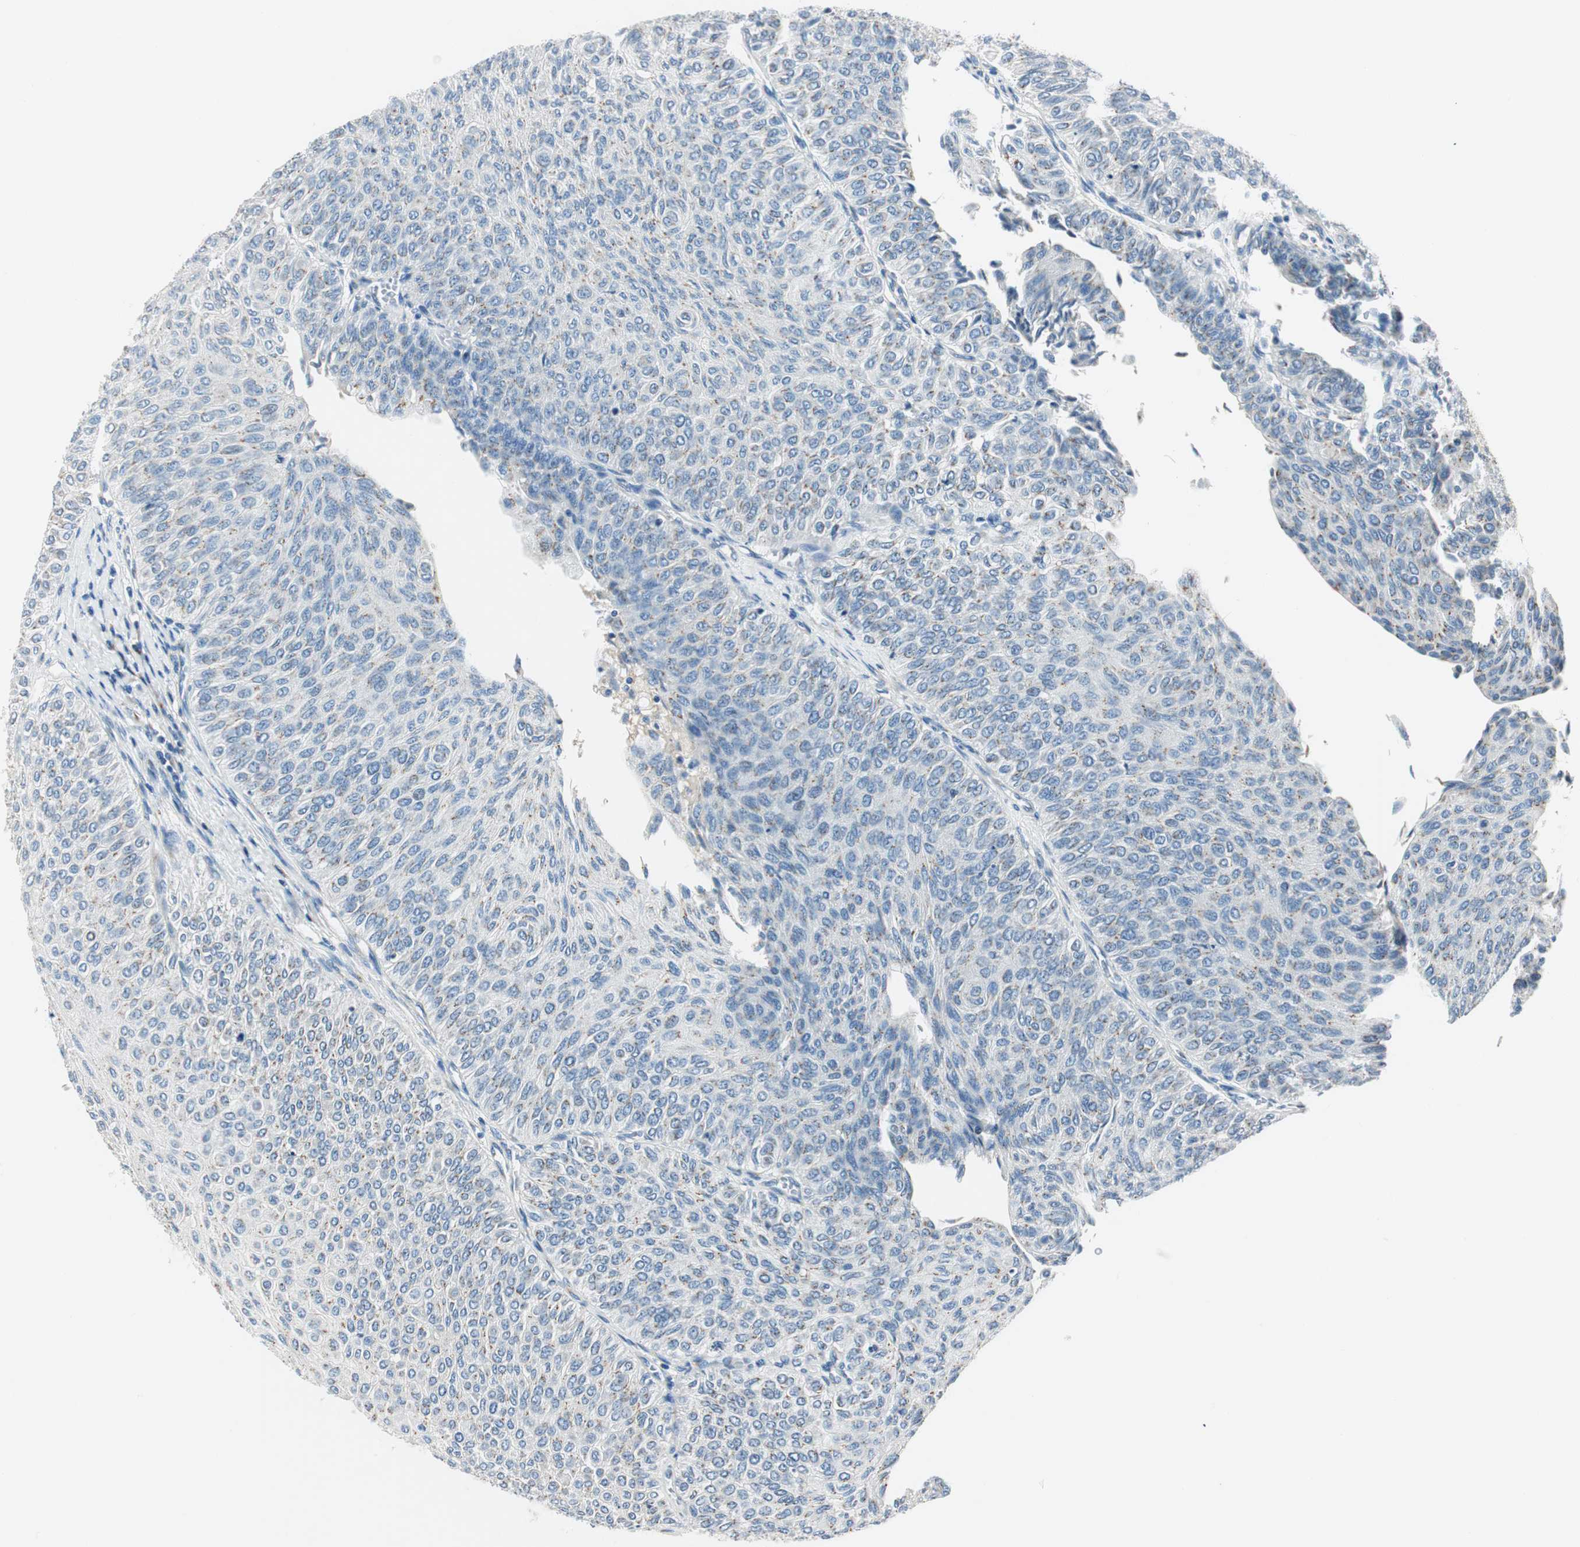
{"staining": {"intensity": "weak", "quantity": "<25%", "location": "cytoplasmic/membranous"}, "tissue": "urothelial cancer", "cell_type": "Tumor cells", "image_type": "cancer", "snomed": [{"axis": "morphology", "description": "Urothelial carcinoma, Low grade"}, {"axis": "topography", "description": "Urinary bladder"}], "caption": "Tumor cells show no significant expression in urothelial carcinoma (low-grade). (DAB immunohistochemistry with hematoxylin counter stain).", "gene": "TMF1", "patient": {"sex": "male", "age": 78}}